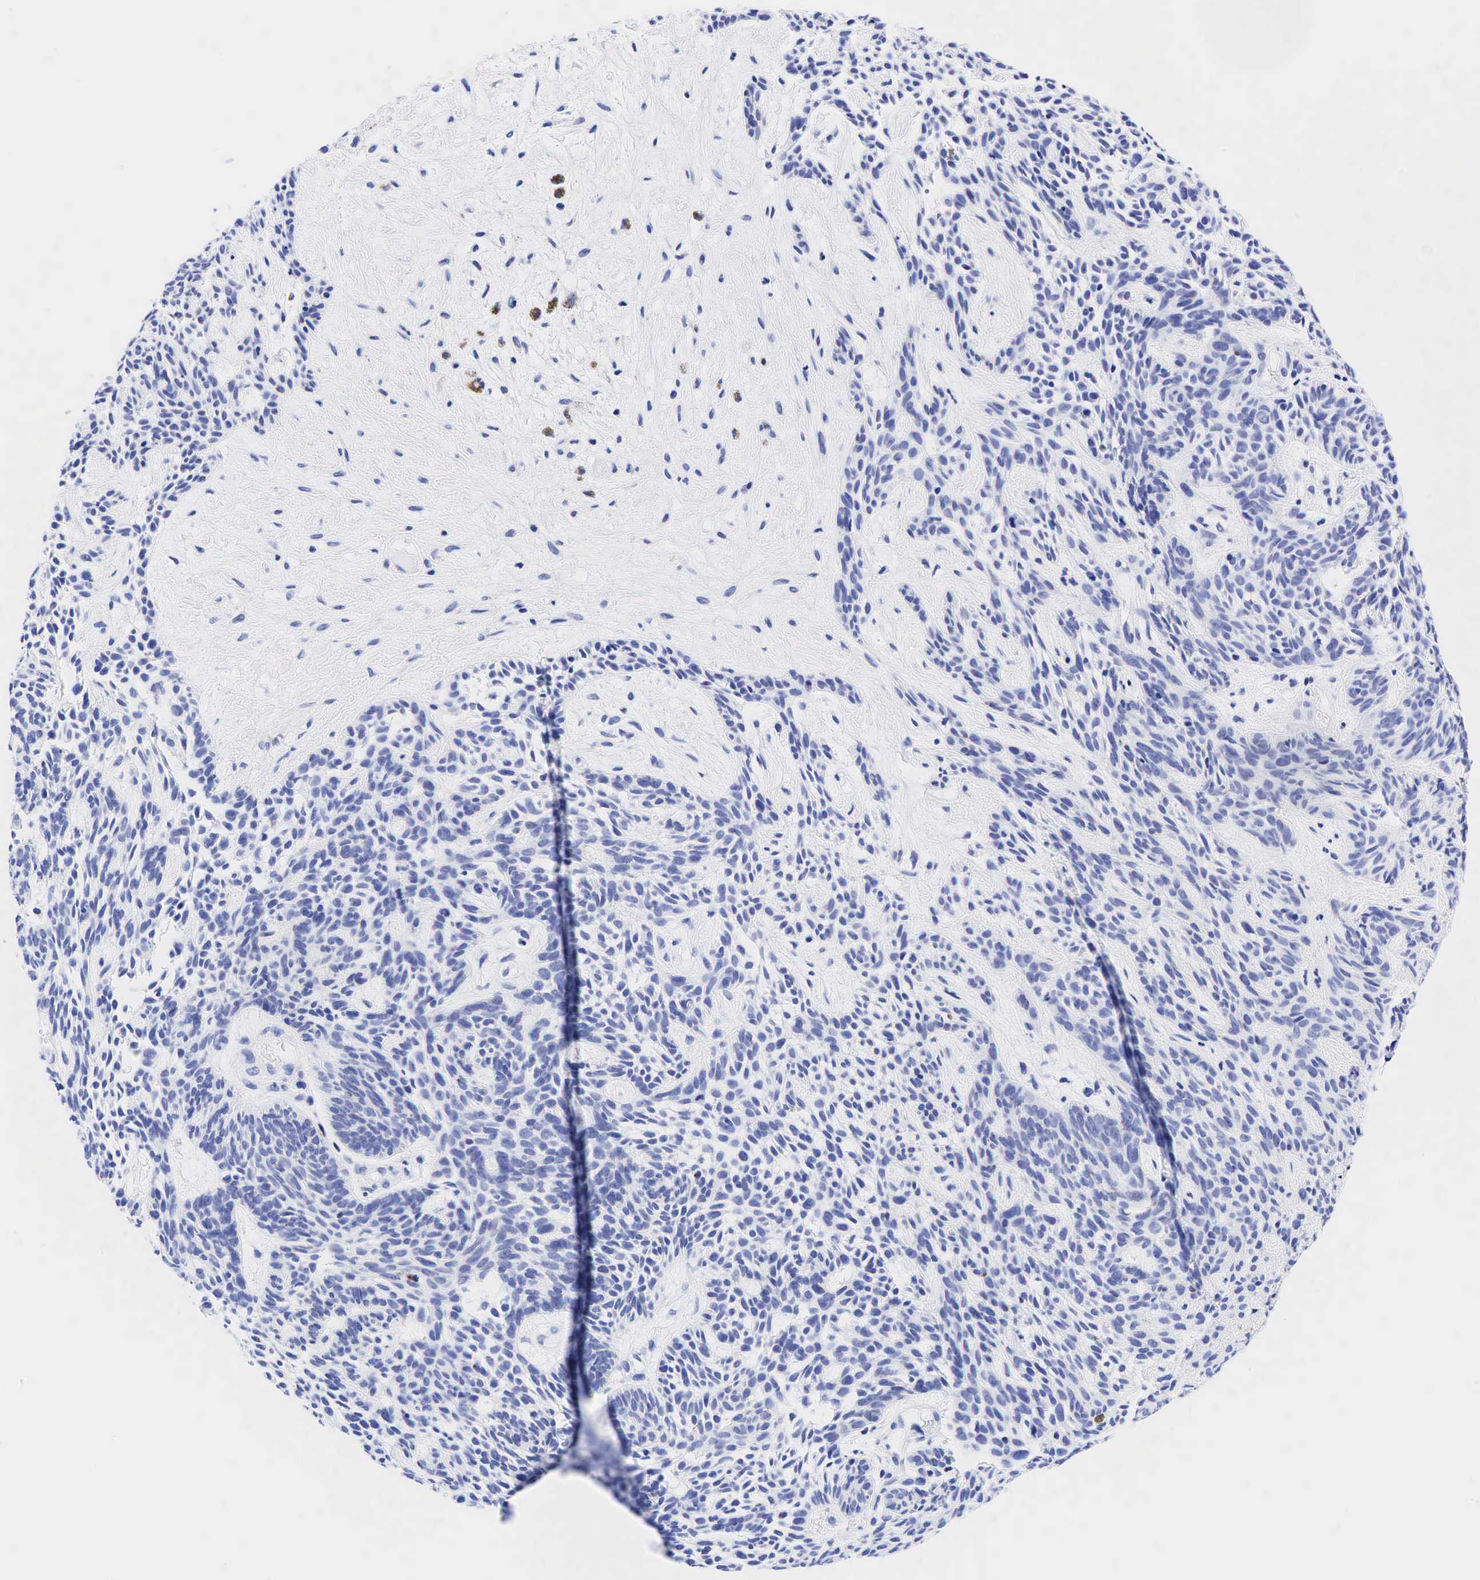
{"staining": {"intensity": "negative", "quantity": "none", "location": "none"}, "tissue": "skin cancer", "cell_type": "Tumor cells", "image_type": "cancer", "snomed": [{"axis": "morphology", "description": "Basal cell carcinoma"}, {"axis": "topography", "description": "Skin"}], "caption": "IHC photomicrograph of neoplastic tissue: skin cancer (basal cell carcinoma) stained with DAB (3,3'-diaminobenzidine) demonstrates no significant protein staining in tumor cells.", "gene": "CEACAM5", "patient": {"sex": "male", "age": 58}}